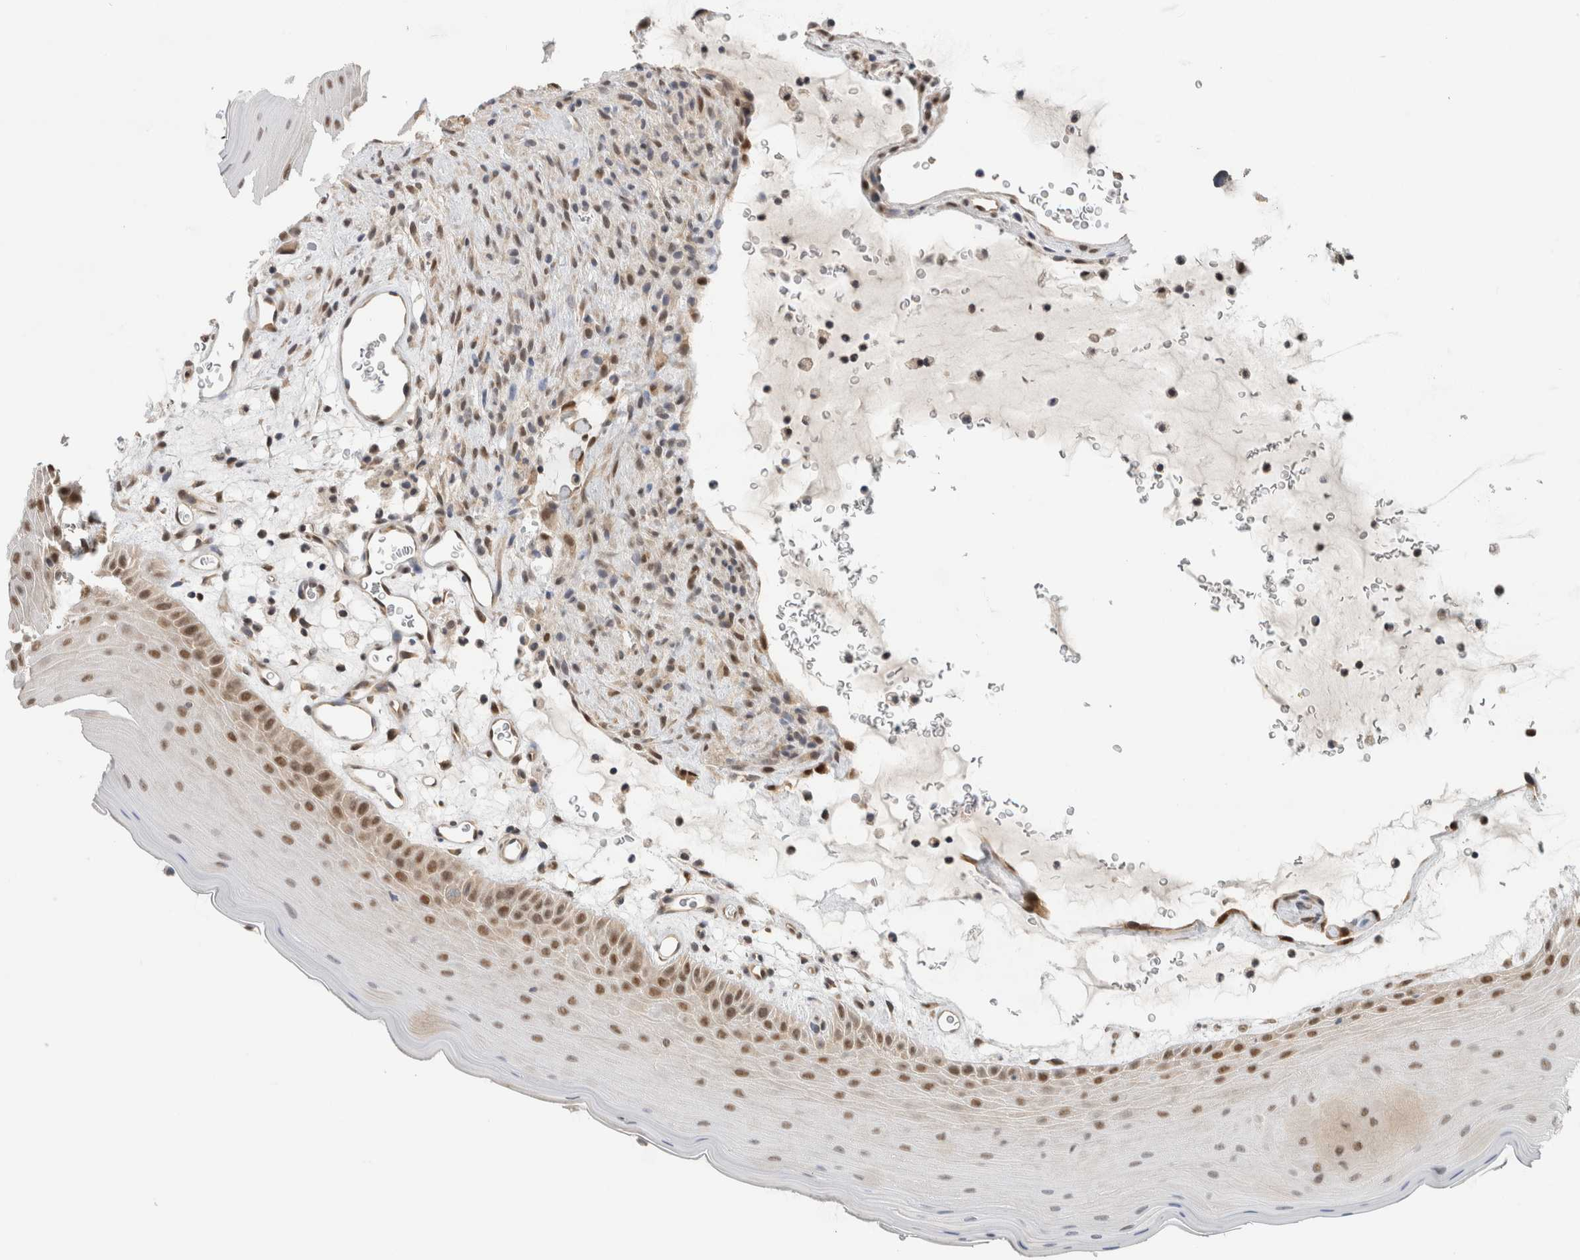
{"staining": {"intensity": "moderate", "quantity": "25%-75%", "location": "nuclear"}, "tissue": "oral mucosa", "cell_type": "Squamous epithelial cells", "image_type": "normal", "snomed": [{"axis": "morphology", "description": "Normal tissue, NOS"}, {"axis": "topography", "description": "Oral tissue"}], "caption": "Immunohistochemical staining of benign oral mucosa shows medium levels of moderate nuclear expression in approximately 25%-75% of squamous epithelial cells.", "gene": "EIF4G3", "patient": {"sex": "male", "age": 13}}